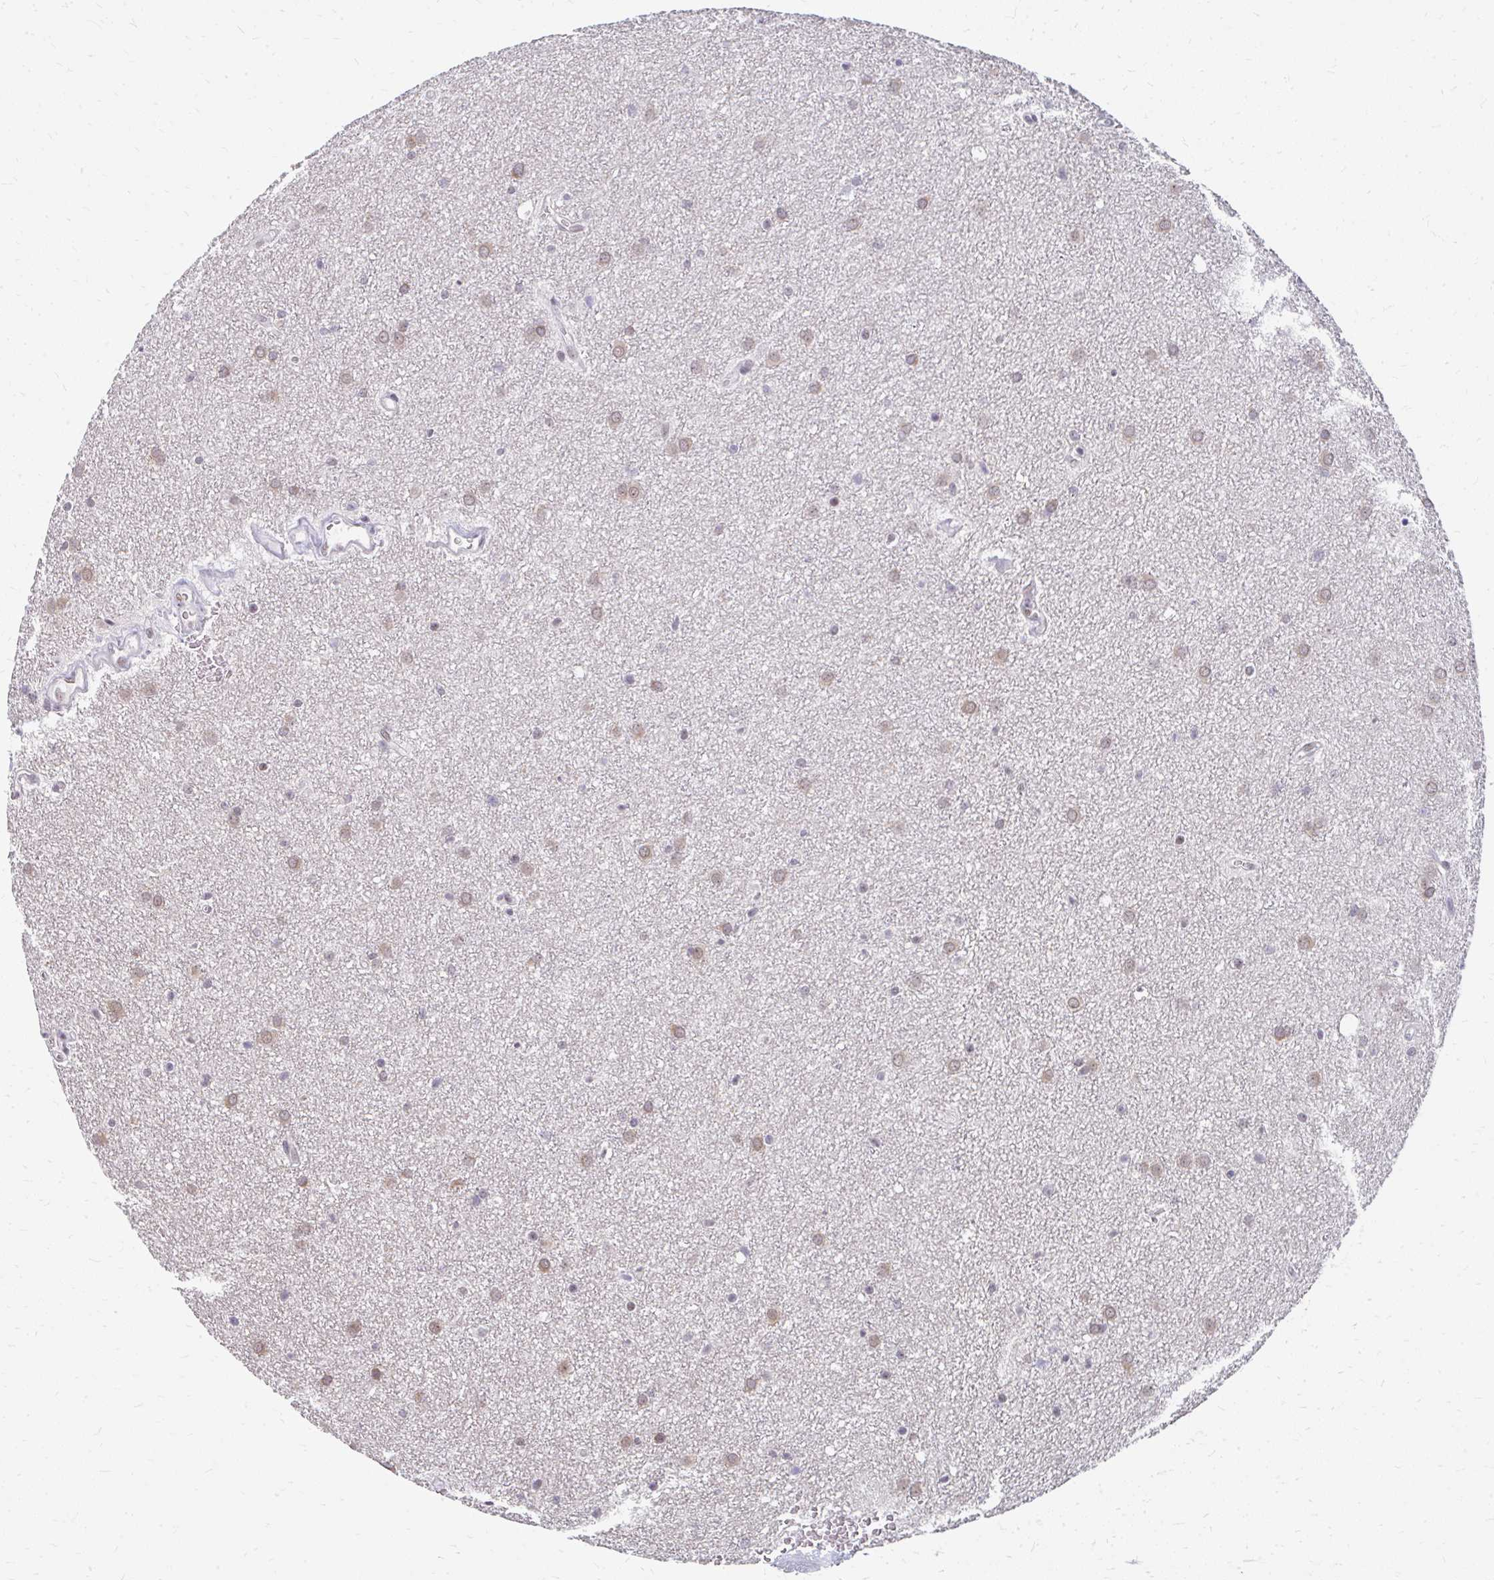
{"staining": {"intensity": "weak", "quantity": "25%-75%", "location": "cytoplasmic/membranous"}, "tissue": "glioma", "cell_type": "Tumor cells", "image_type": "cancer", "snomed": [{"axis": "morphology", "description": "Glioma, malignant, Low grade"}, {"axis": "topography", "description": "Cerebellum"}], "caption": "Immunohistochemical staining of human malignant glioma (low-grade) reveals weak cytoplasmic/membranous protein staining in about 25%-75% of tumor cells.", "gene": "GTF2H1", "patient": {"sex": "female", "age": 5}}